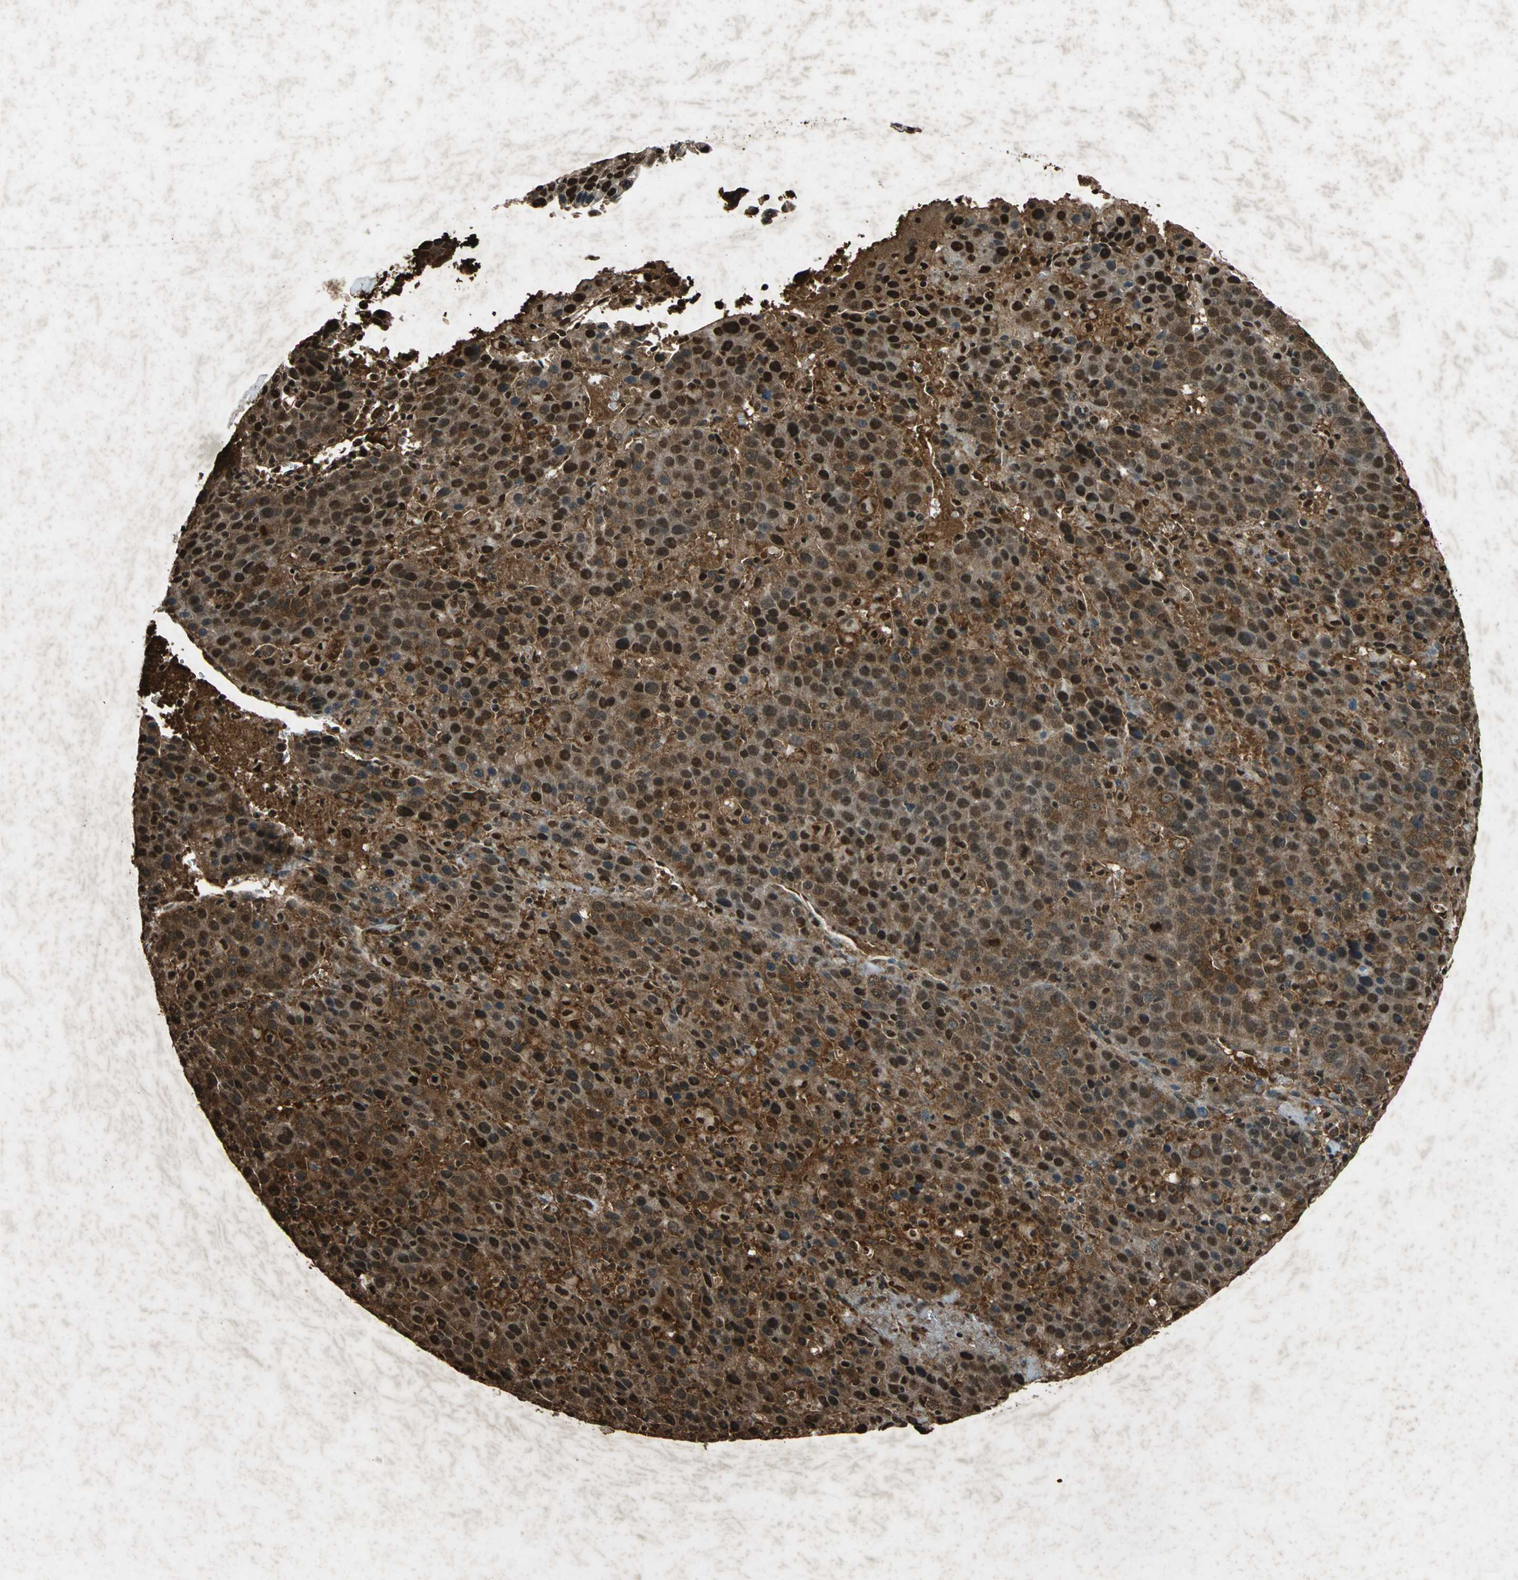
{"staining": {"intensity": "strong", "quantity": ">75%", "location": "cytoplasmic/membranous,nuclear"}, "tissue": "liver cancer", "cell_type": "Tumor cells", "image_type": "cancer", "snomed": [{"axis": "morphology", "description": "Carcinoma, Hepatocellular, NOS"}, {"axis": "topography", "description": "Liver"}], "caption": "Brown immunohistochemical staining in human liver cancer exhibits strong cytoplasmic/membranous and nuclear positivity in approximately >75% of tumor cells.", "gene": "ANP32A", "patient": {"sex": "female", "age": 53}}